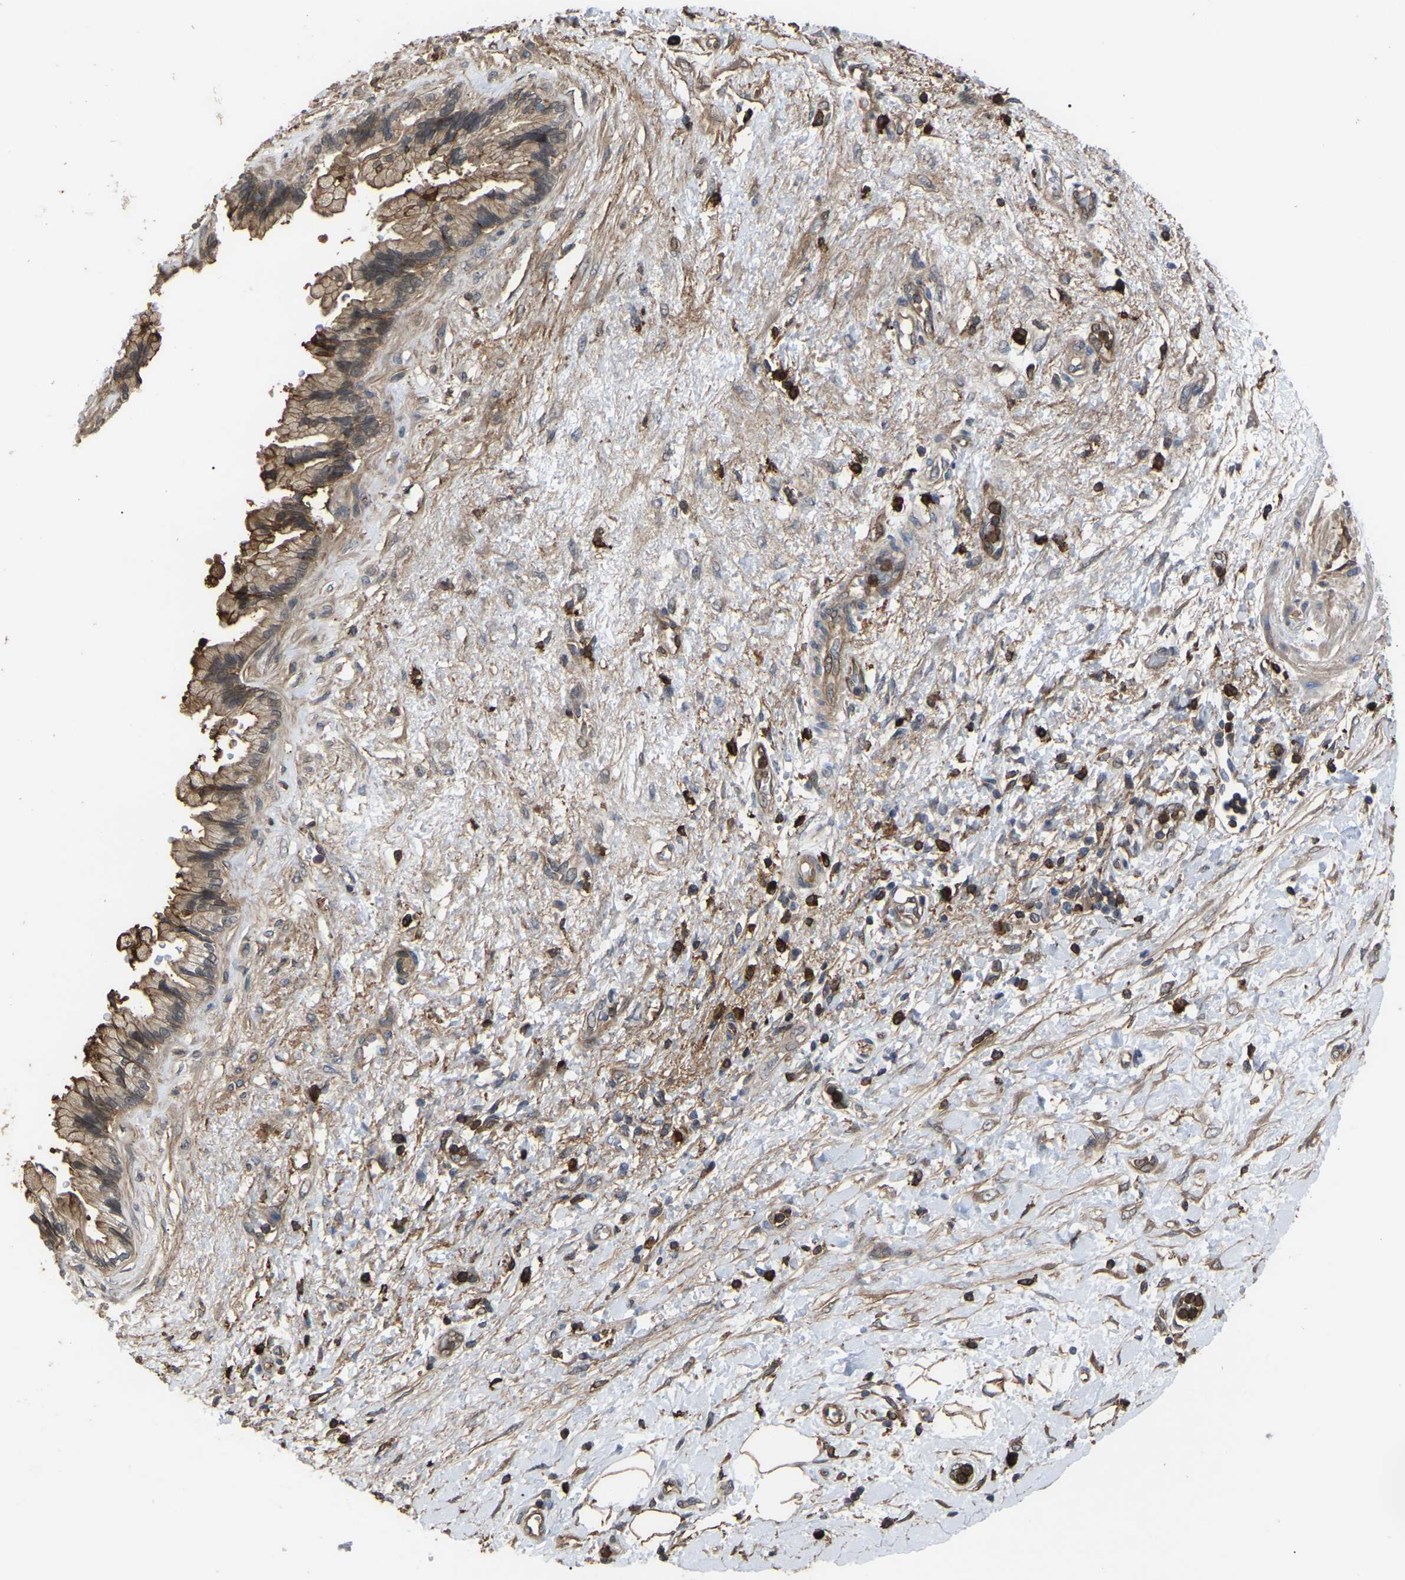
{"staining": {"intensity": "weak", "quantity": ">75%", "location": "cytoplasmic/membranous"}, "tissue": "pancreatic cancer", "cell_type": "Tumor cells", "image_type": "cancer", "snomed": [{"axis": "morphology", "description": "Adenocarcinoma, NOS"}, {"axis": "topography", "description": "Pancreas"}], "caption": "A micrograph showing weak cytoplasmic/membranous staining in about >75% of tumor cells in adenocarcinoma (pancreatic), as visualized by brown immunohistochemical staining.", "gene": "CIT", "patient": {"sex": "female", "age": 60}}